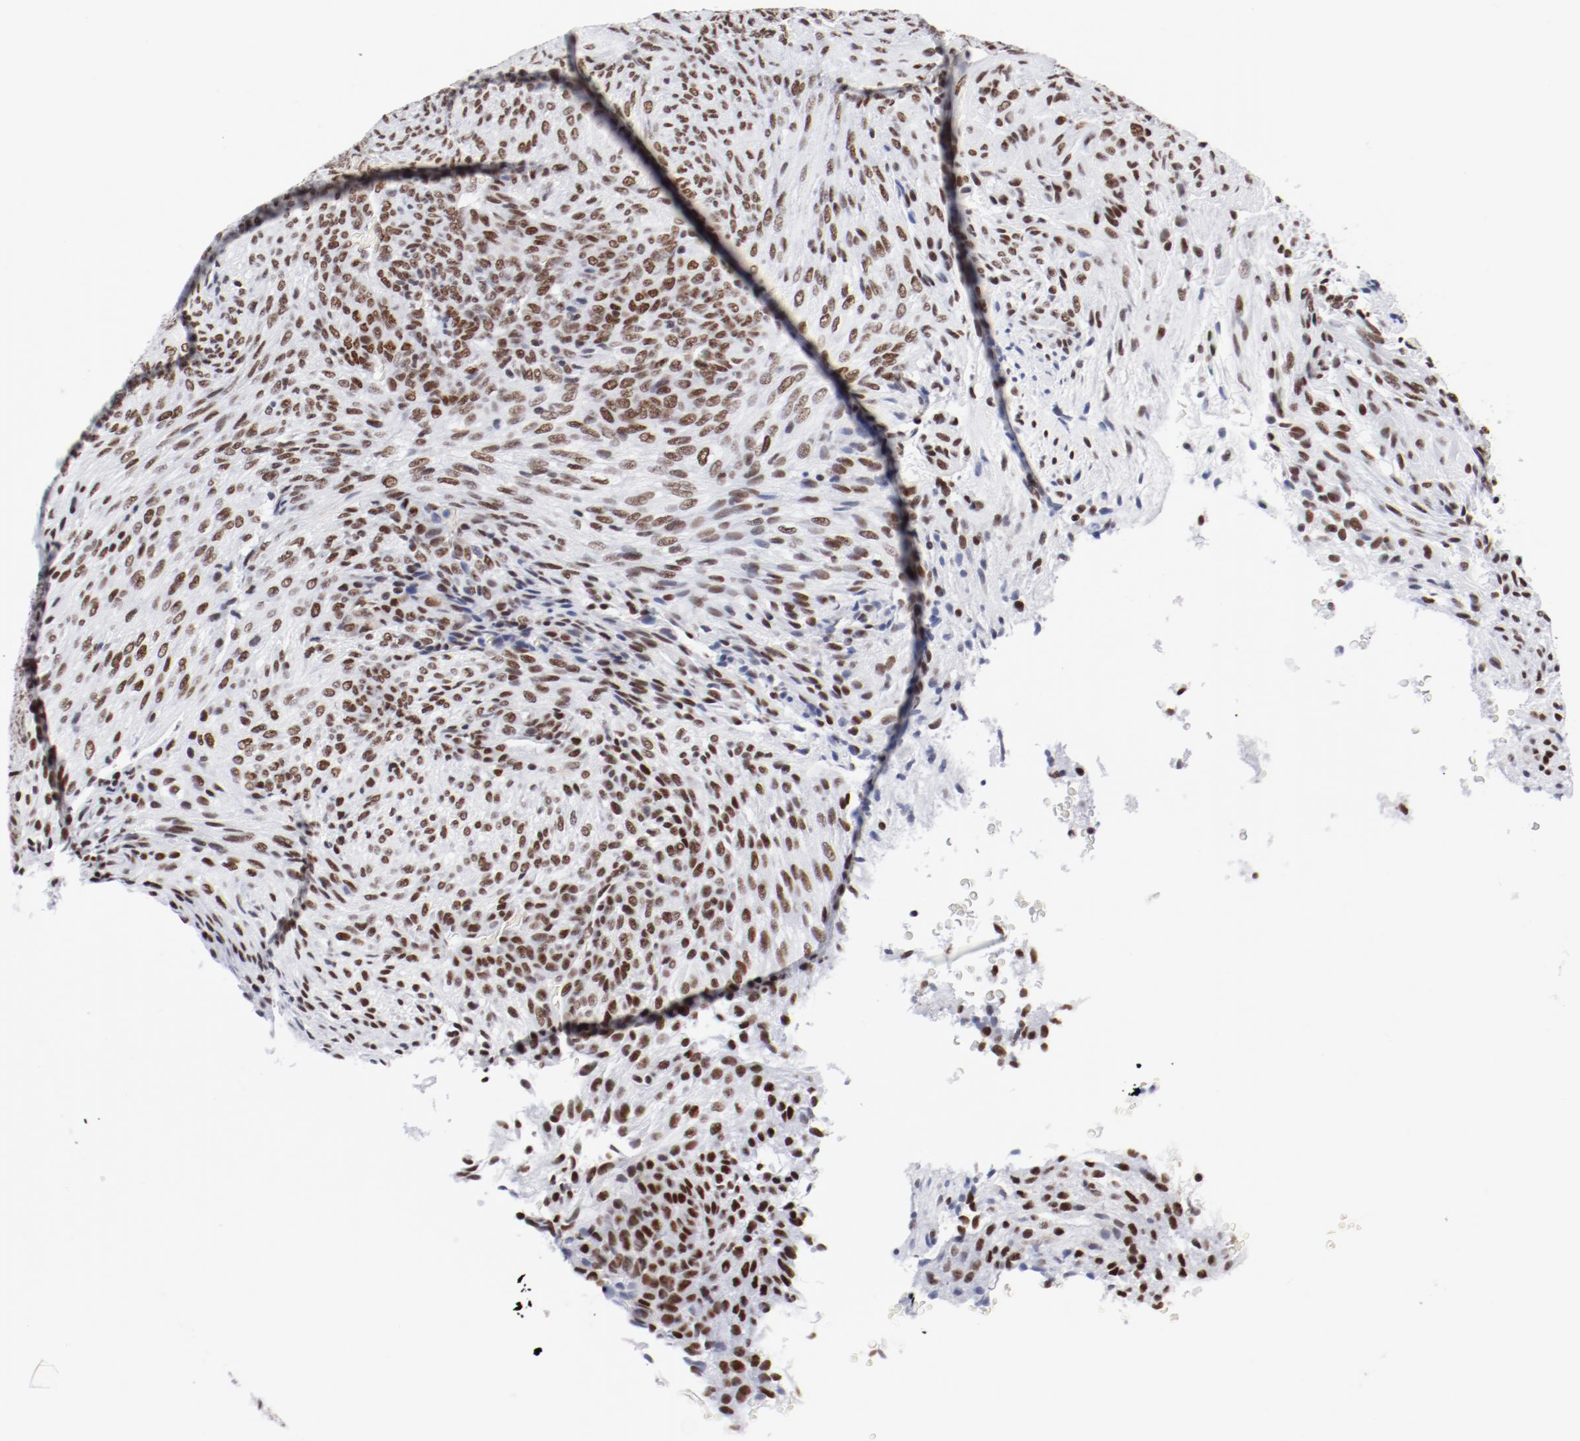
{"staining": {"intensity": "moderate", "quantity": ">75%", "location": "nuclear"}, "tissue": "glioma", "cell_type": "Tumor cells", "image_type": "cancer", "snomed": [{"axis": "morphology", "description": "Glioma, malignant, High grade"}, {"axis": "topography", "description": "Cerebral cortex"}], "caption": "This is a histology image of immunohistochemistry staining of glioma, which shows moderate expression in the nuclear of tumor cells.", "gene": "ATF2", "patient": {"sex": "female", "age": 55}}